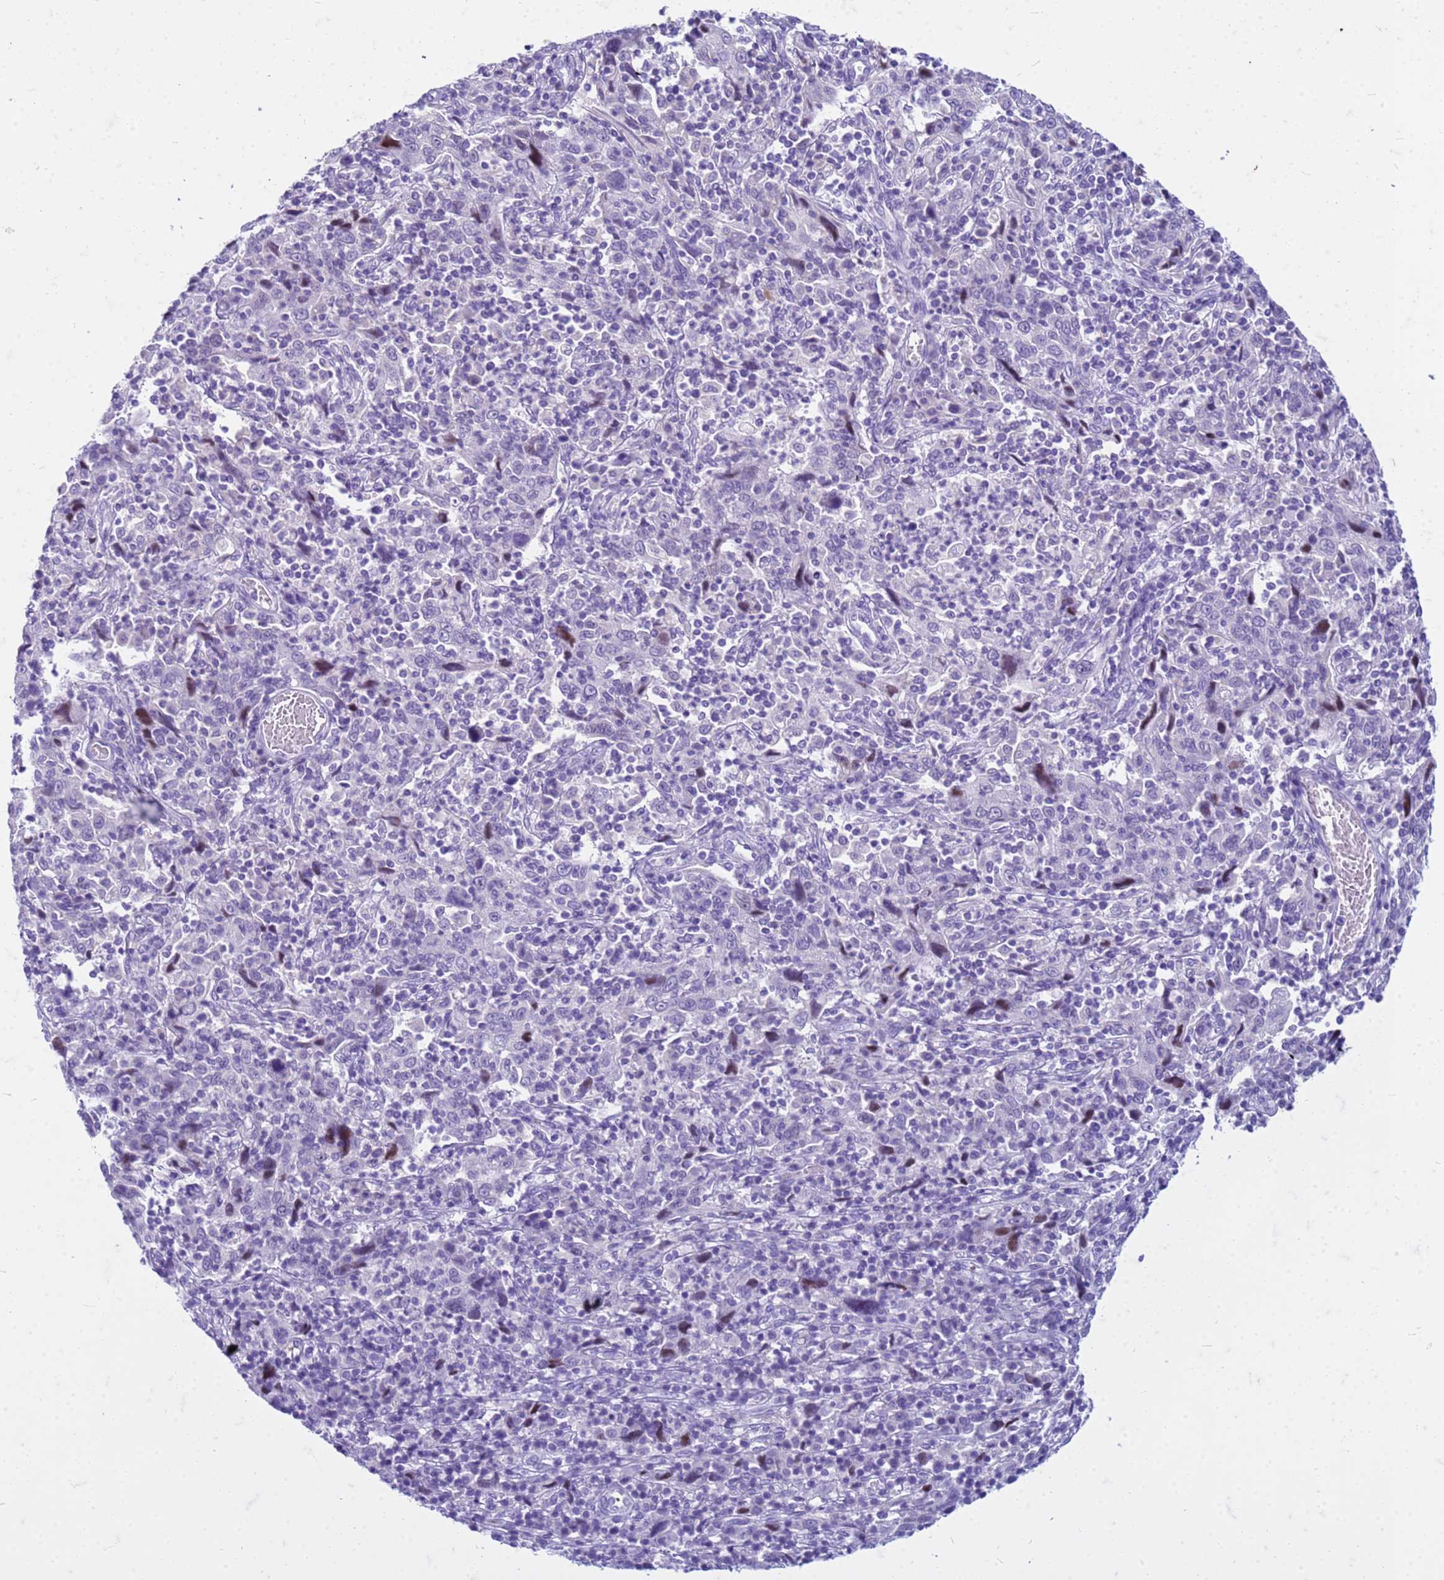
{"staining": {"intensity": "negative", "quantity": "none", "location": "none"}, "tissue": "cervical cancer", "cell_type": "Tumor cells", "image_type": "cancer", "snomed": [{"axis": "morphology", "description": "Squamous cell carcinoma, NOS"}, {"axis": "topography", "description": "Cervix"}], "caption": "Tumor cells are negative for brown protein staining in cervical squamous cell carcinoma.", "gene": "CFAP100", "patient": {"sex": "female", "age": 46}}